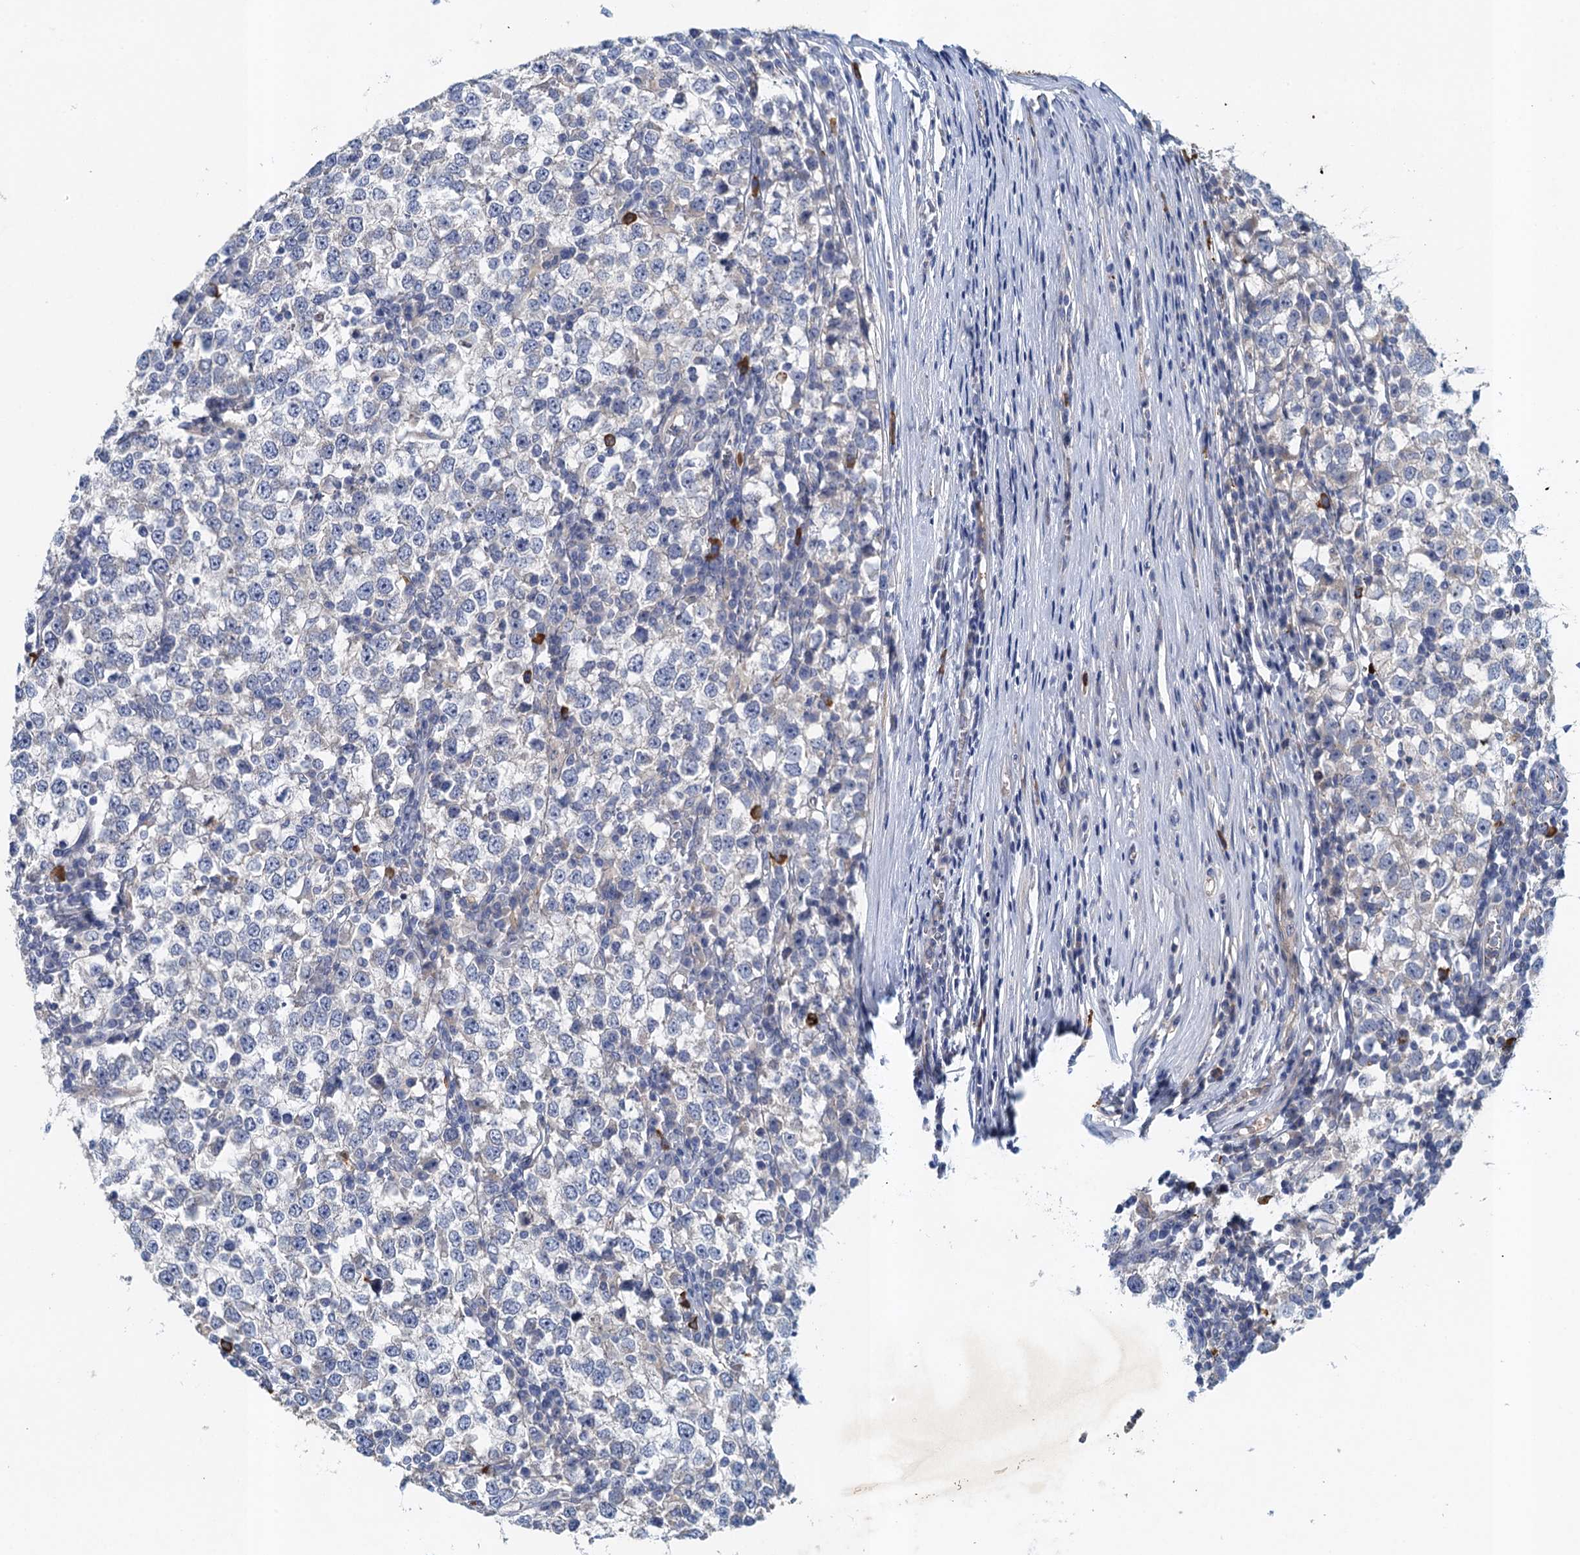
{"staining": {"intensity": "negative", "quantity": "none", "location": "none"}, "tissue": "testis cancer", "cell_type": "Tumor cells", "image_type": "cancer", "snomed": [{"axis": "morphology", "description": "Seminoma, NOS"}, {"axis": "topography", "description": "Testis"}], "caption": "IHC photomicrograph of neoplastic tissue: human testis cancer (seminoma) stained with DAB (3,3'-diaminobenzidine) shows no significant protein staining in tumor cells.", "gene": "TPCN1", "patient": {"sex": "male", "age": 65}}